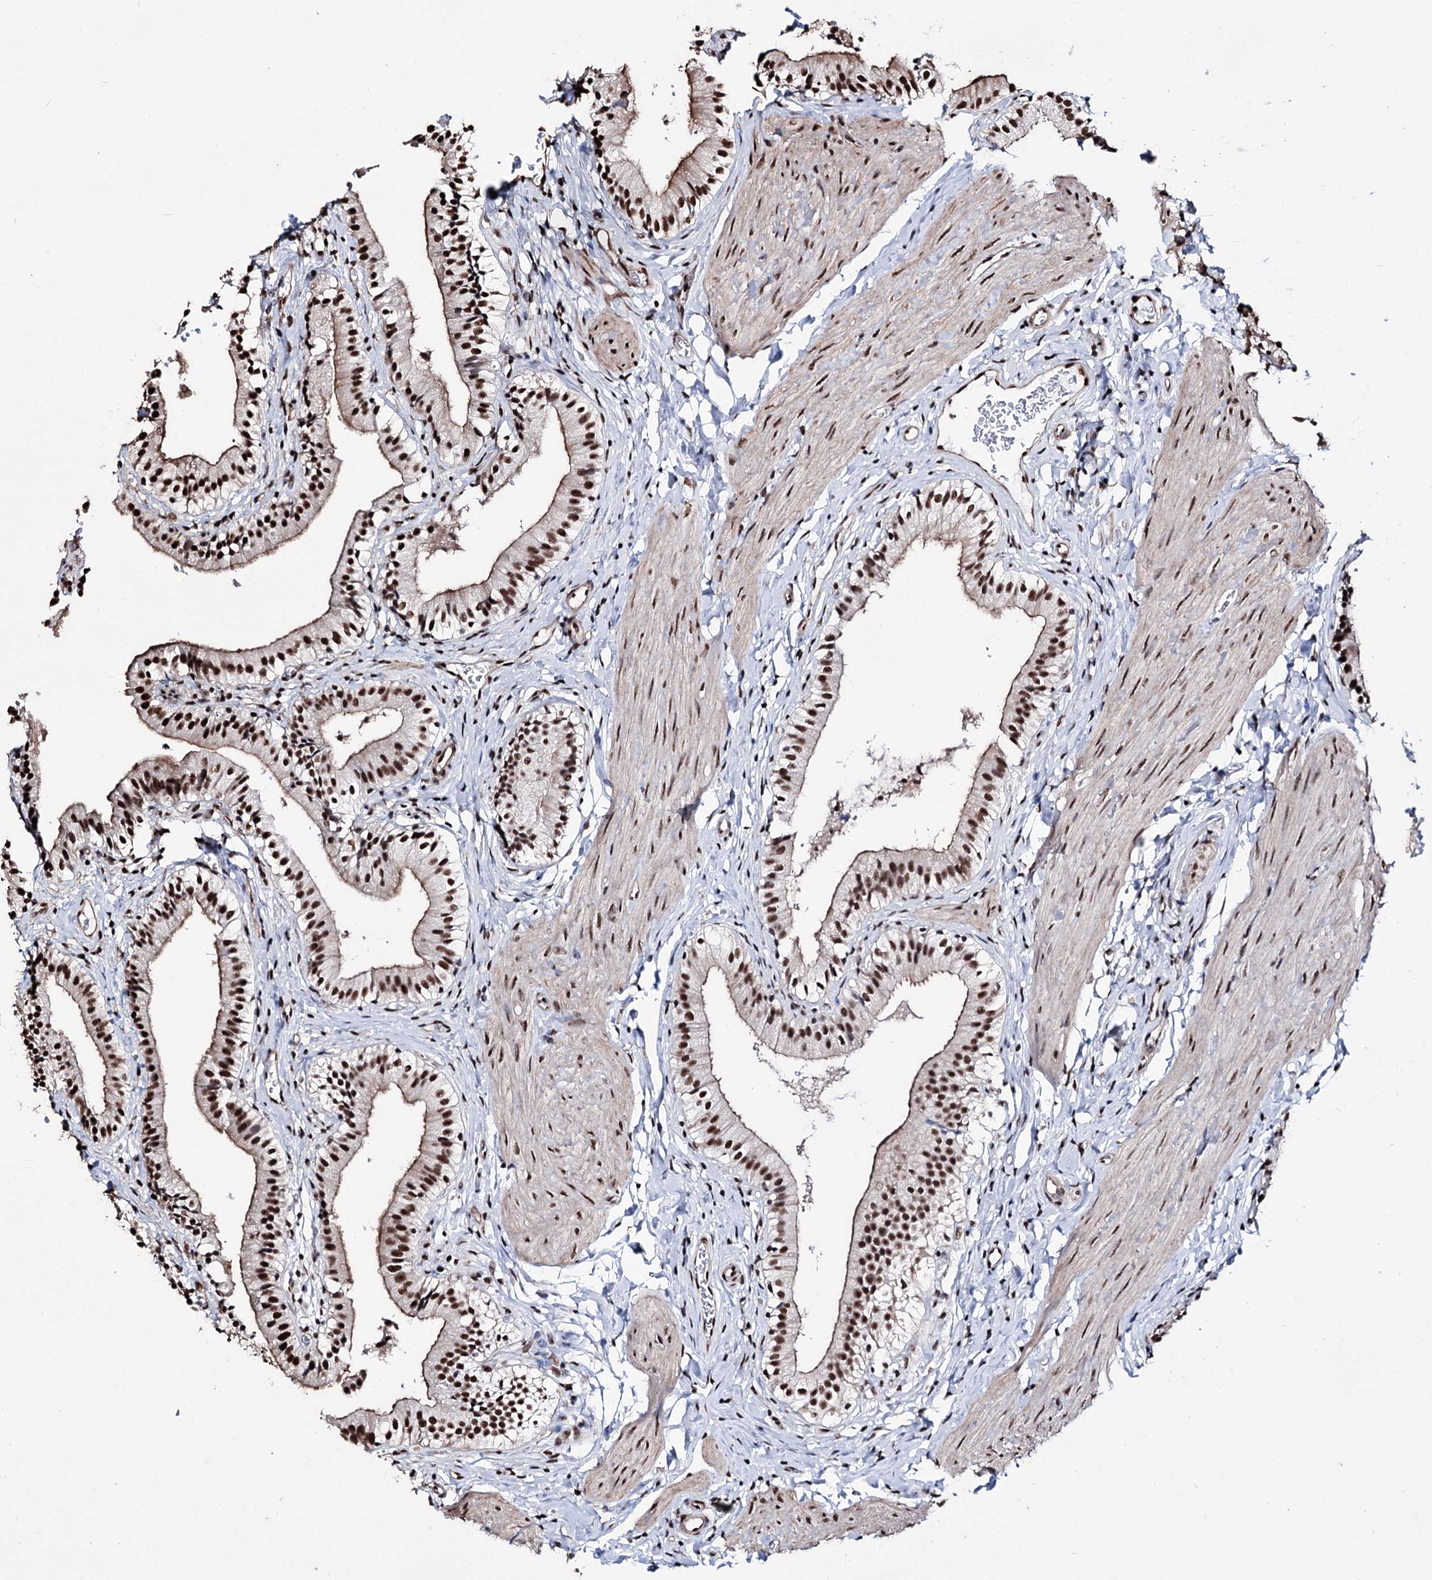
{"staining": {"intensity": "strong", "quantity": ">75%", "location": "cytoplasmic/membranous,nuclear"}, "tissue": "gallbladder", "cell_type": "Glandular cells", "image_type": "normal", "snomed": [{"axis": "morphology", "description": "Normal tissue, NOS"}, {"axis": "topography", "description": "Gallbladder"}], "caption": "IHC photomicrograph of benign gallbladder: gallbladder stained using immunohistochemistry reveals high levels of strong protein expression localized specifically in the cytoplasmic/membranous,nuclear of glandular cells, appearing as a cytoplasmic/membranous,nuclear brown color.", "gene": "CHMP7", "patient": {"sex": "female", "age": 47}}